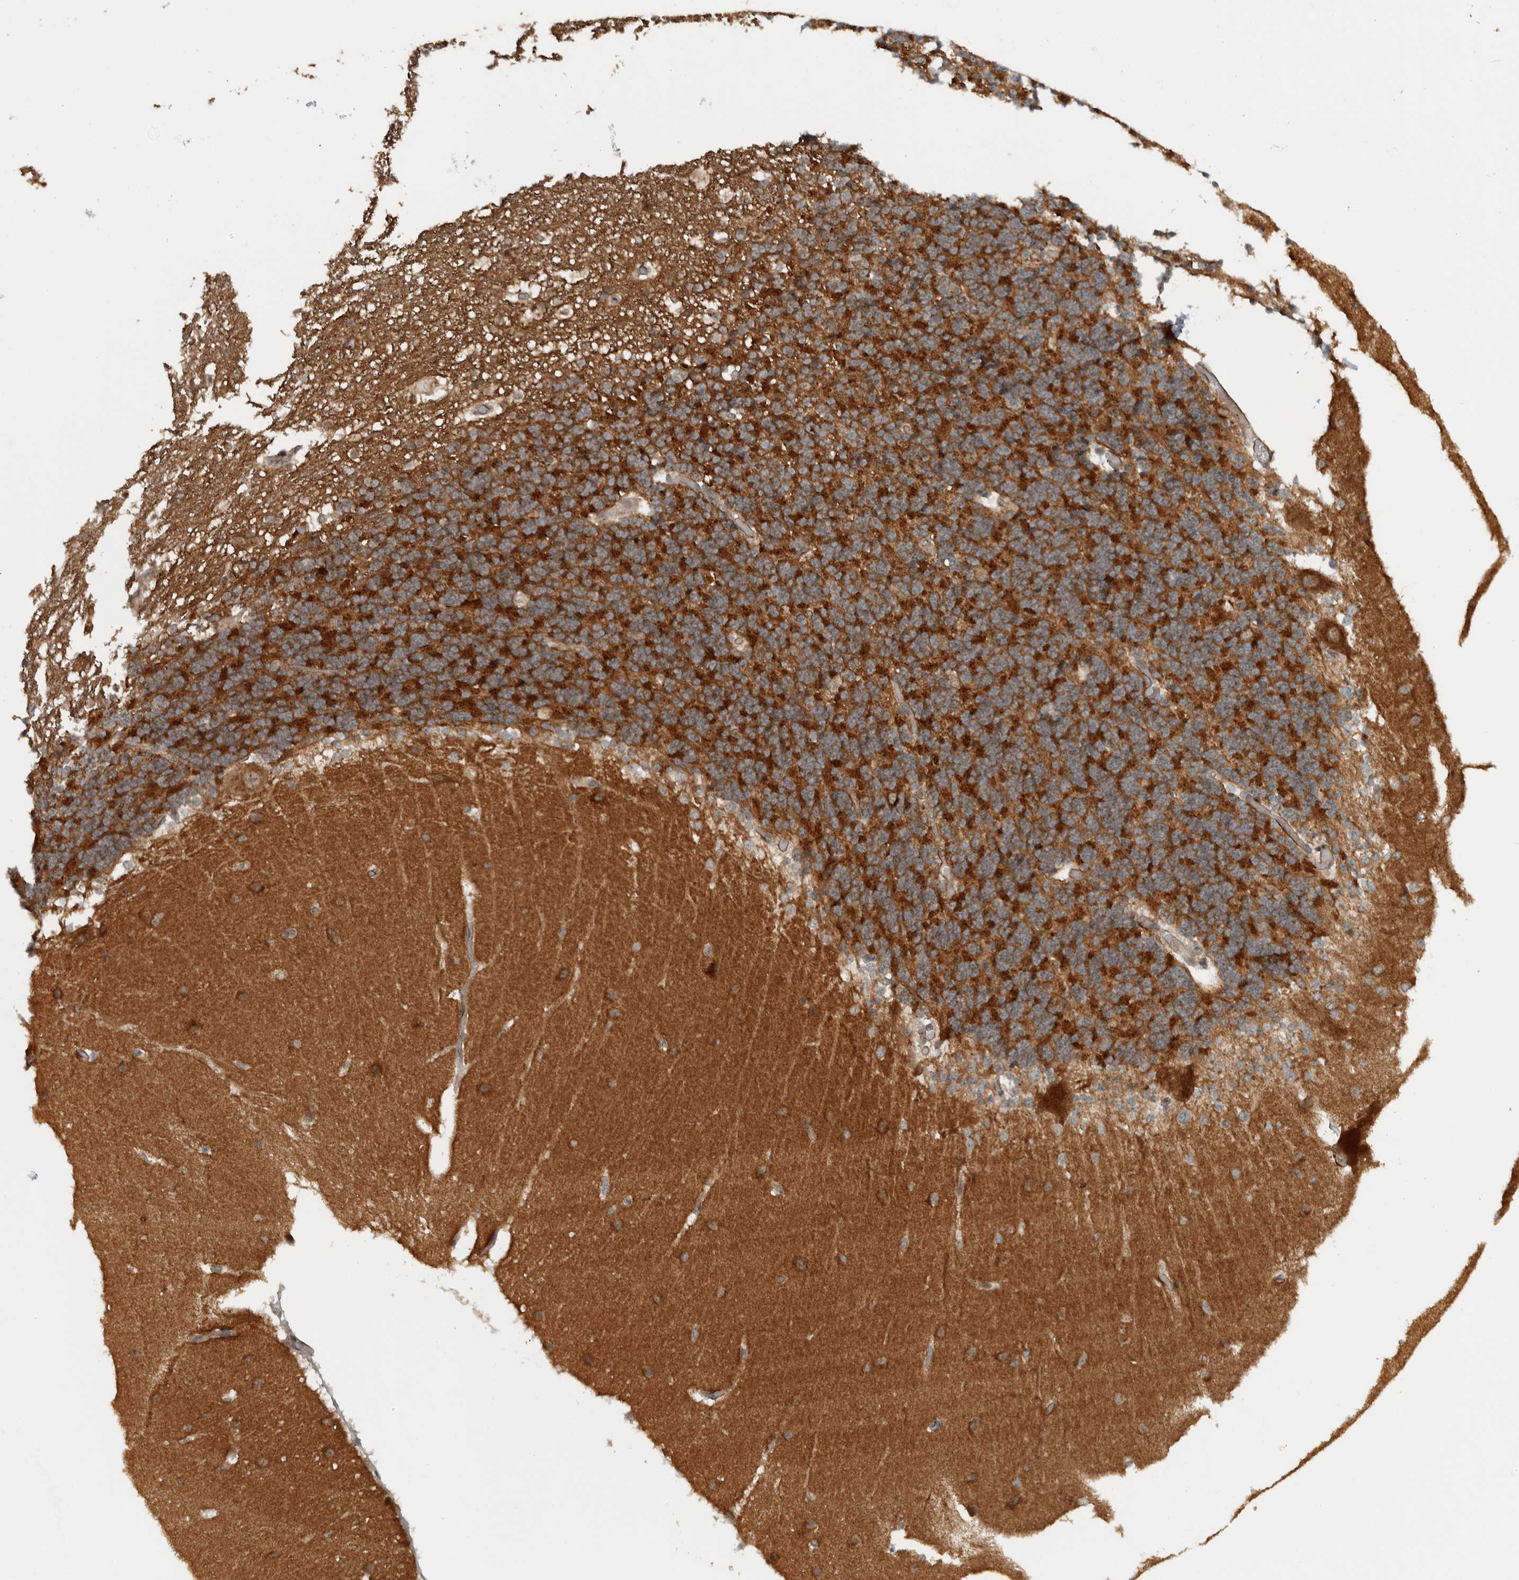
{"staining": {"intensity": "strong", "quantity": "25%-75%", "location": "cytoplasmic/membranous"}, "tissue": "cerebellum", "cell_type": "Cells in granular layer", "image_type": "normal", "snomed": [{"axis": "morphology", "description": "Normal tissue, NOS"}, {"axis": "topography", "description": "Cerebellum"}], "caption": "DAB immunohistochemical staining of unremarkable human cerebellum demonstrates strong cytoplasmic/membranous protein staining in approximately 25%-75% of cells in granular layer. (brown staining indicates protein expression, while blue staining denotes nuclei).", "gene": "NAPG", "patient": {"sex": "female", "age": 19}}